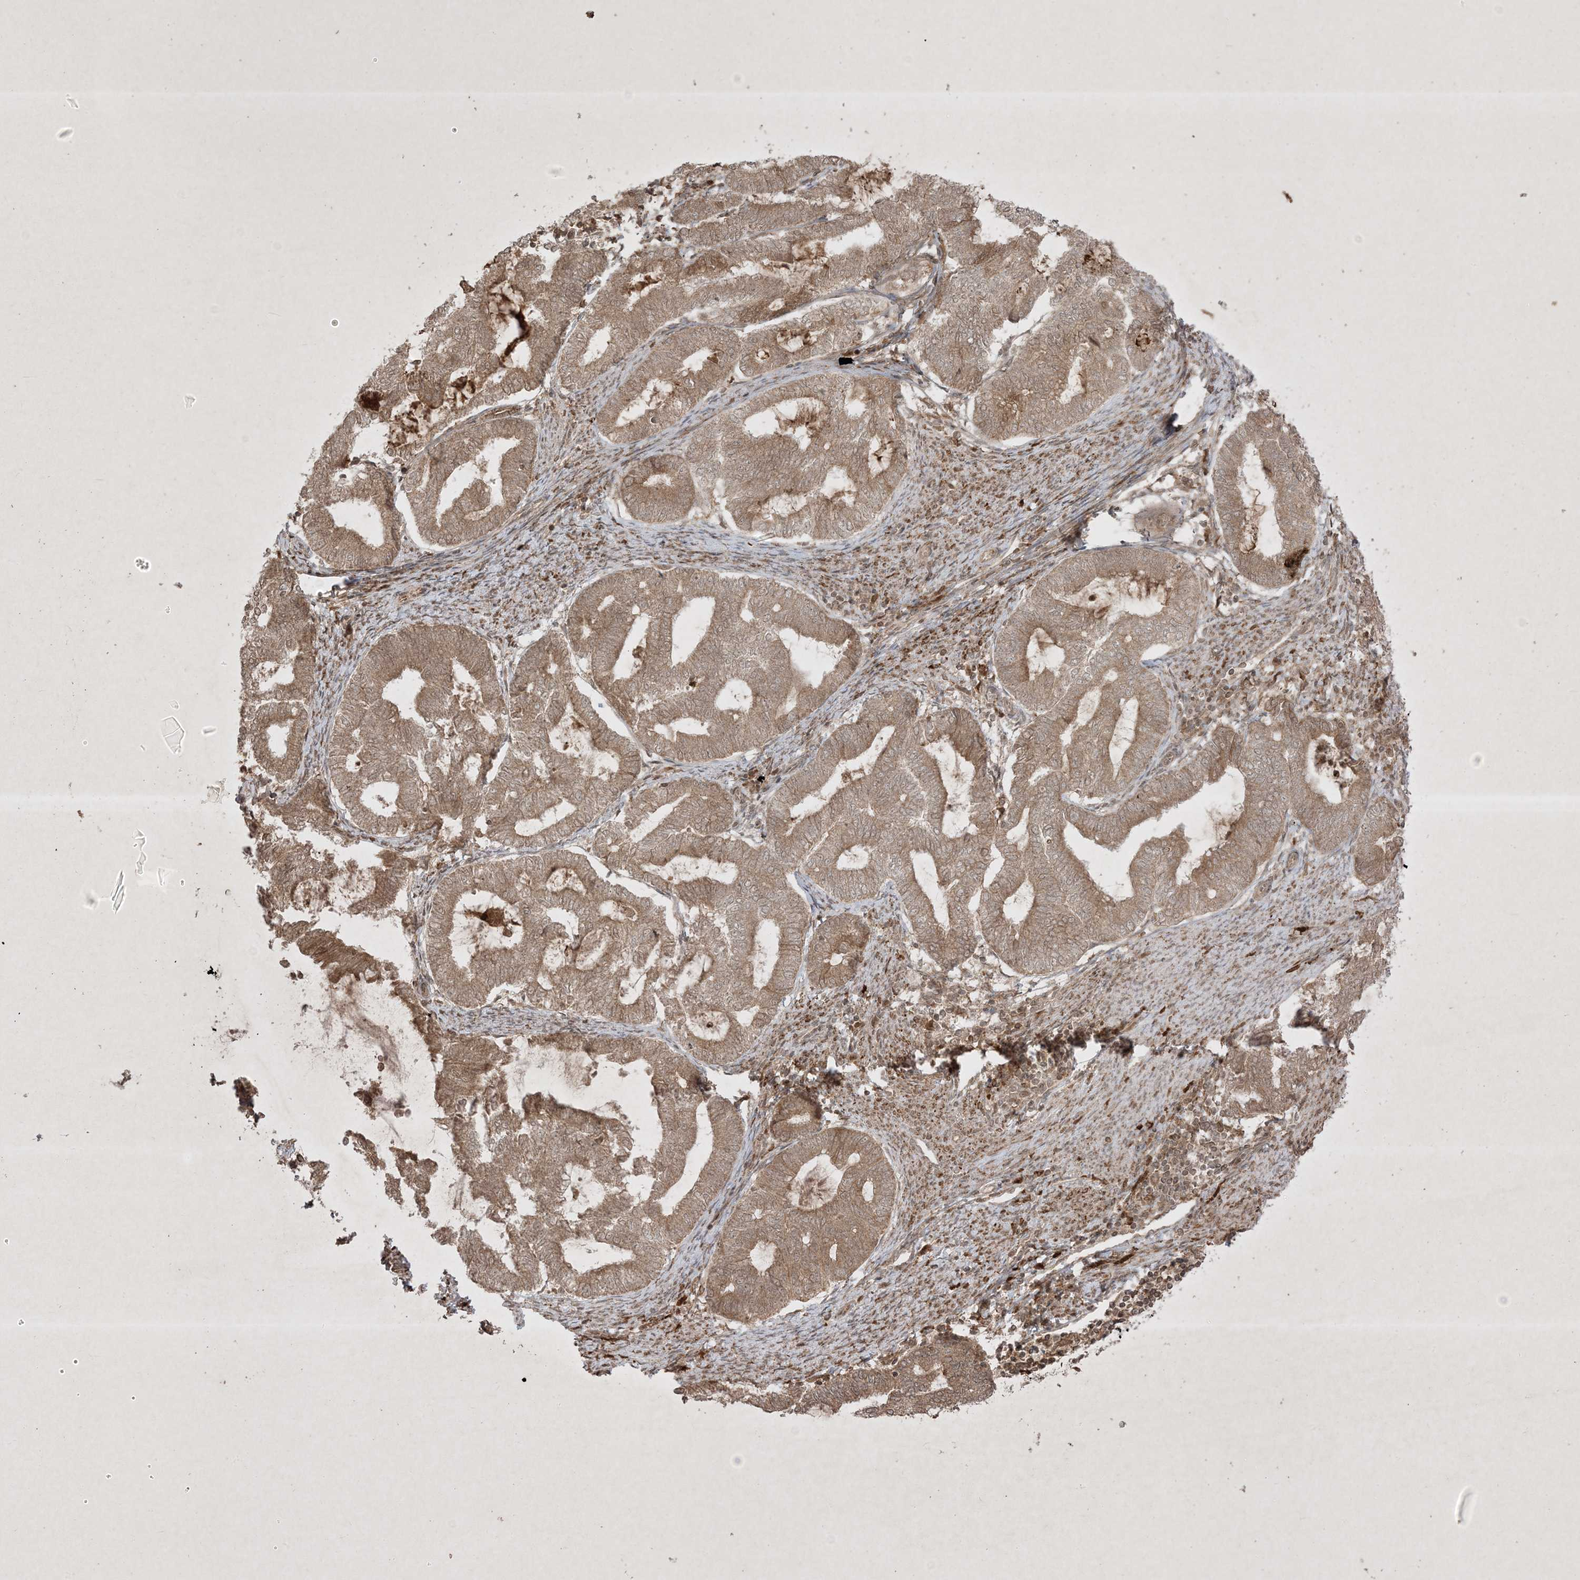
{"staining": {"intensity": "moderate", "quantity": ">75%", "location": "cytoplasmic/membranous"}, "tissue": "endometrial cancer", "cell_type": "Tumor cells", "image_type": "cancer", "snomed": [{"axis": "morphology", "description": "Adenocarcinoma, NOS"}, {"axis": "topography", "description": "Endometrium"}], "caption": "Tumor cells demonstrate medium levels of moderate cytoplasmic/membranous staining in about >75% of cells in human endometrial adenocarcinoma.", "gene": "PTK6", "patient": {"sex": "female", "age": 79}}